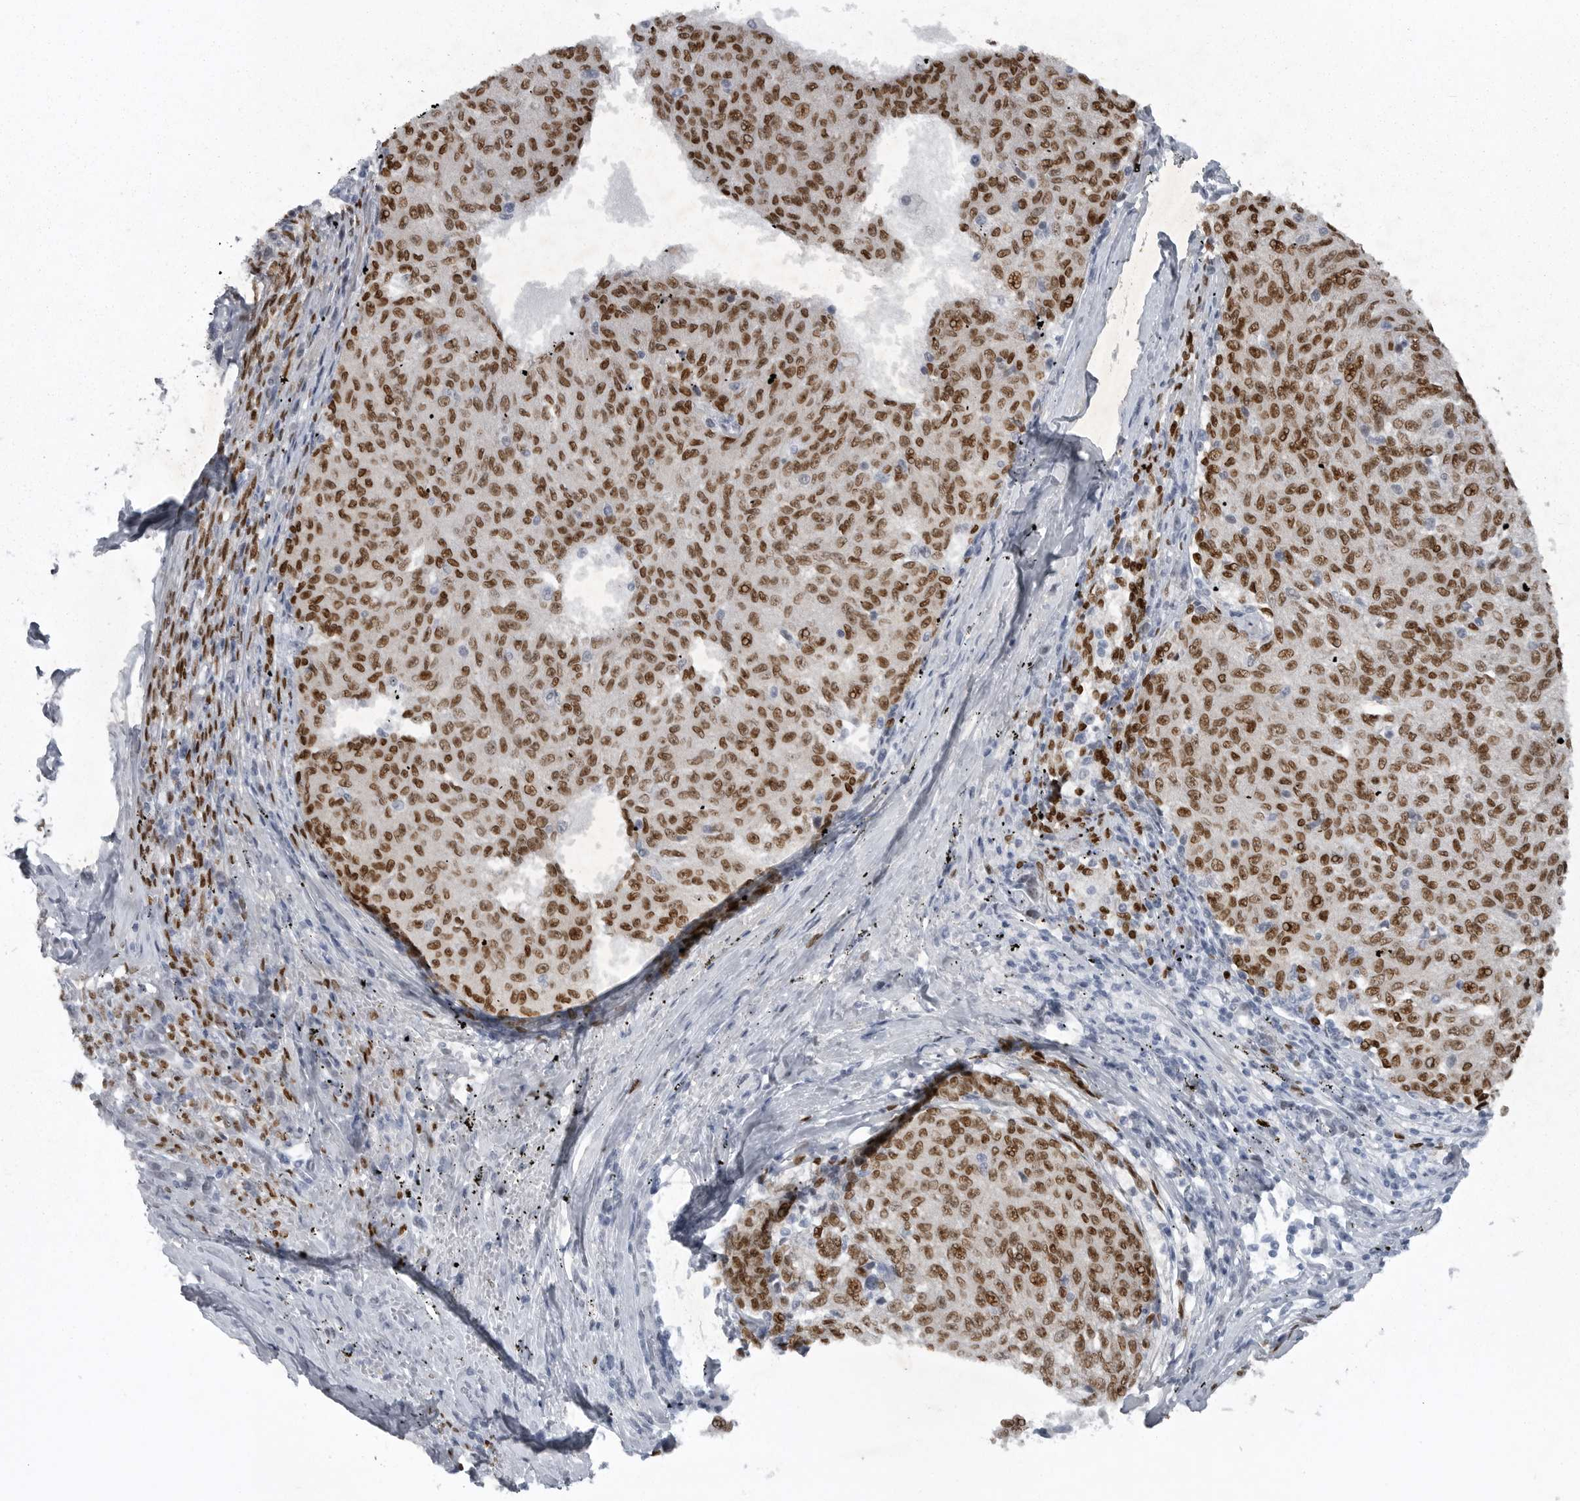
{"staining": {"intensity": "moderate", "quantity": ">75%", "location": "nuclear"}, "tissue": "melanoma", "cell_type": "Tumor cells", "image_type": "cancer", "snomed": [{"axis": "morphology", "description": "Malignant melanoma, NOS"}, {"axis": "topography", "description": "Skin"}], "caption": "Tumor cells reveal moderate nuclear staining in about >75% of cells in malignant melanoma. Immunohistochemistry (ihc) stains the protein in brown and the nuclei are stained blue.", "gene": "HMGN3", "patient": {"sex": "female", "age": 72}}